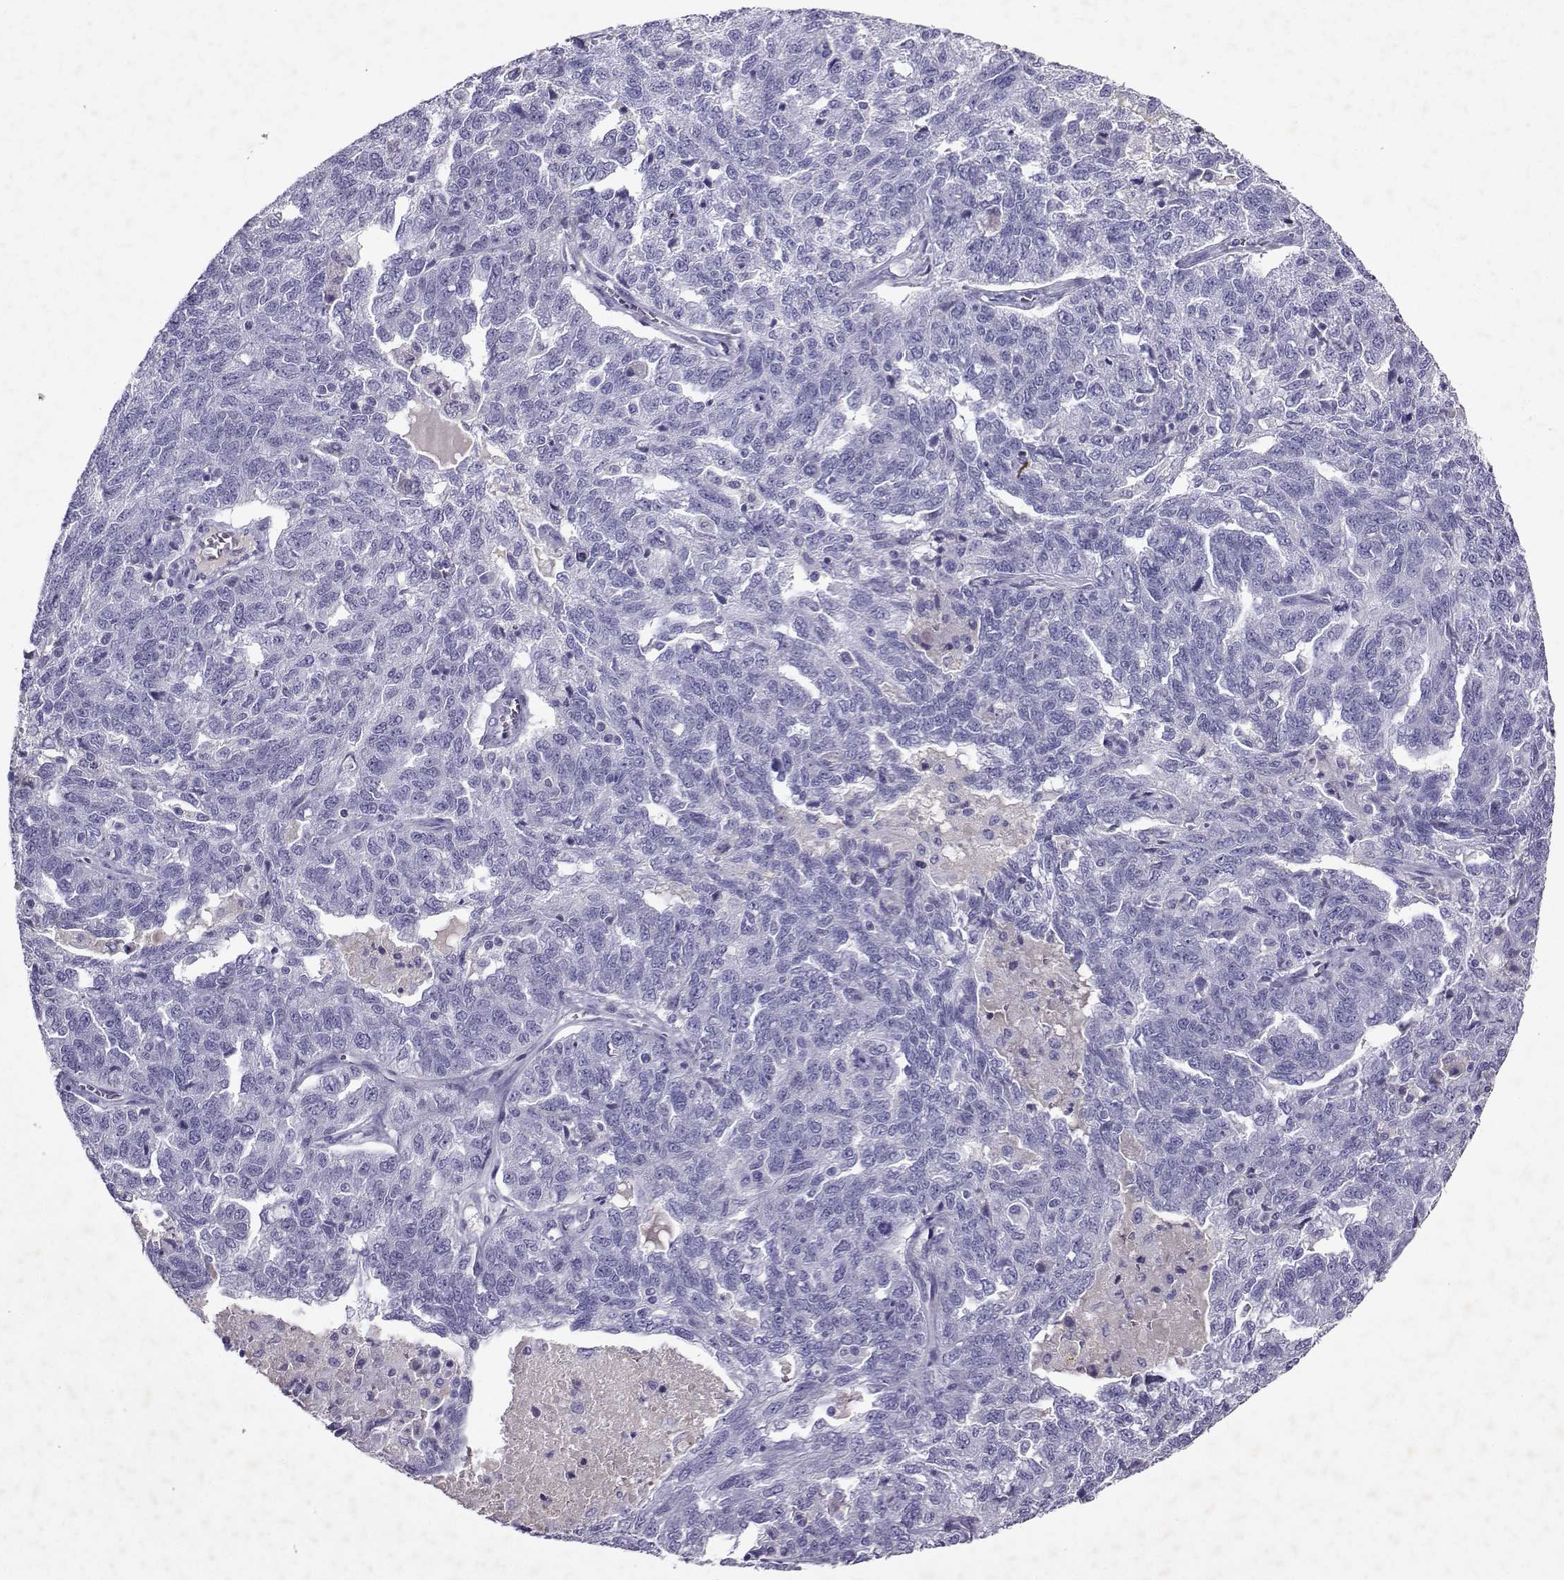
{"staining": {"intensity": "negative", "quantity": "none", "location": "none"}, "tissue": "ovarian cancer", "cell_type": "Tumor cells", "image_type": "cancer", "snomed": [{"axis": "morphology", "description": "Cystadenocarcinoma, serous, NOS"}, {"axis": "topography", "description": "Ovary"}], "caption": "Tumor cells are negative for protein expression in human serous cystadenocarcinoma (ovarian).", "gene": "GRIK4", "patient": {"sex": "female", "age": 71}}